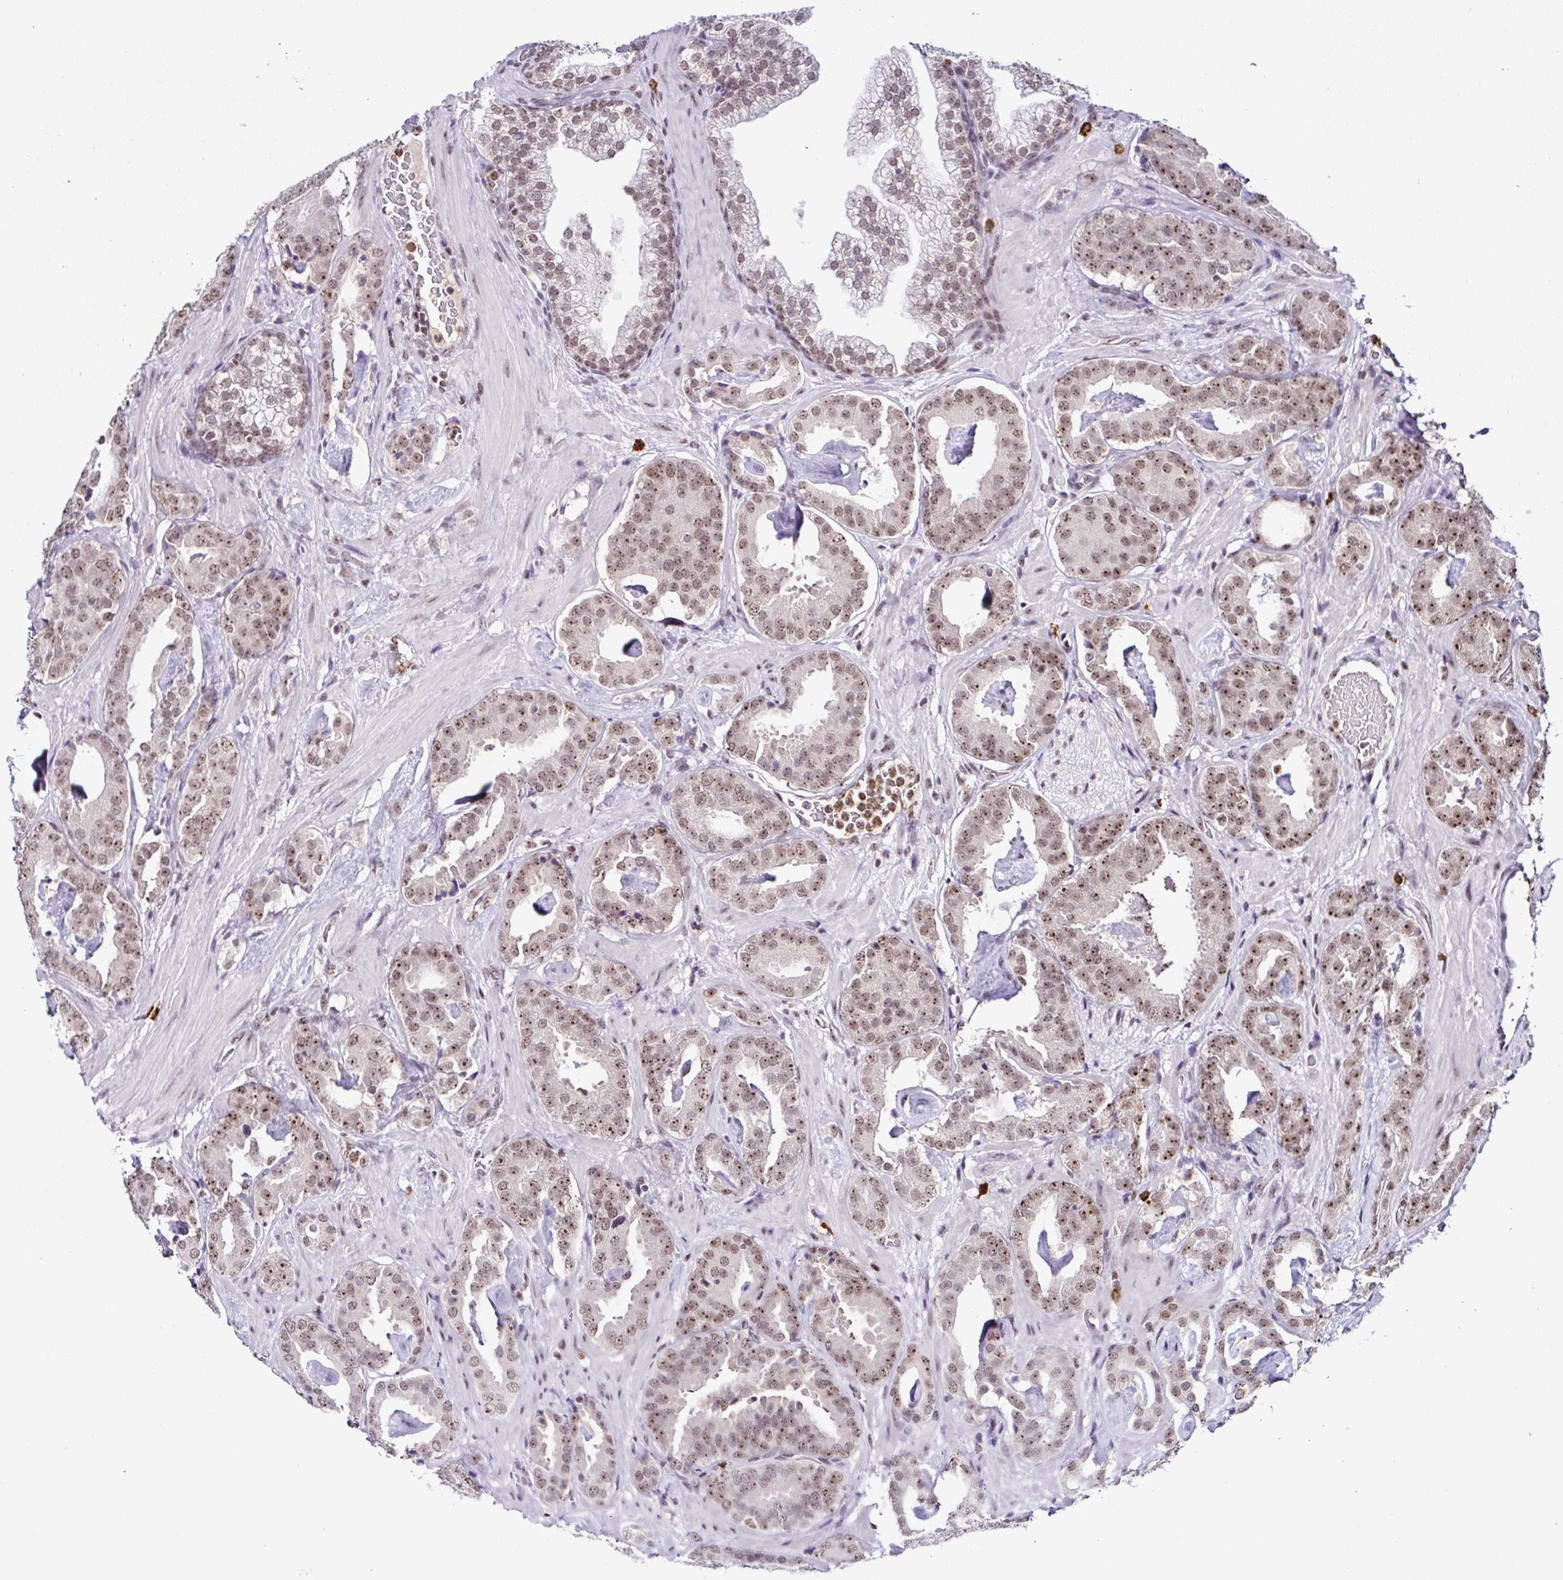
{"staining": {"intensity": "moderate", "quantity": ">75%", "location": "nuclear"}, "tissue": "prostate cancer", "cell_type": "Tumor cells", "image_type": "cancer", "snomed": [{"axis": "morphology", "description": "Adenocarcinoma, Low grade"}, {"axis": "topography", "description": "Prostate"}], "caption": "Immunohistochemical staining of prostate cancer (low-grade adenocarcinoma) exhibits medium levels of moderate nuclear staining in about >75% of tumor cells.", "gene": "PTPN2", "patient": {"sex": "male", "age": 62}}